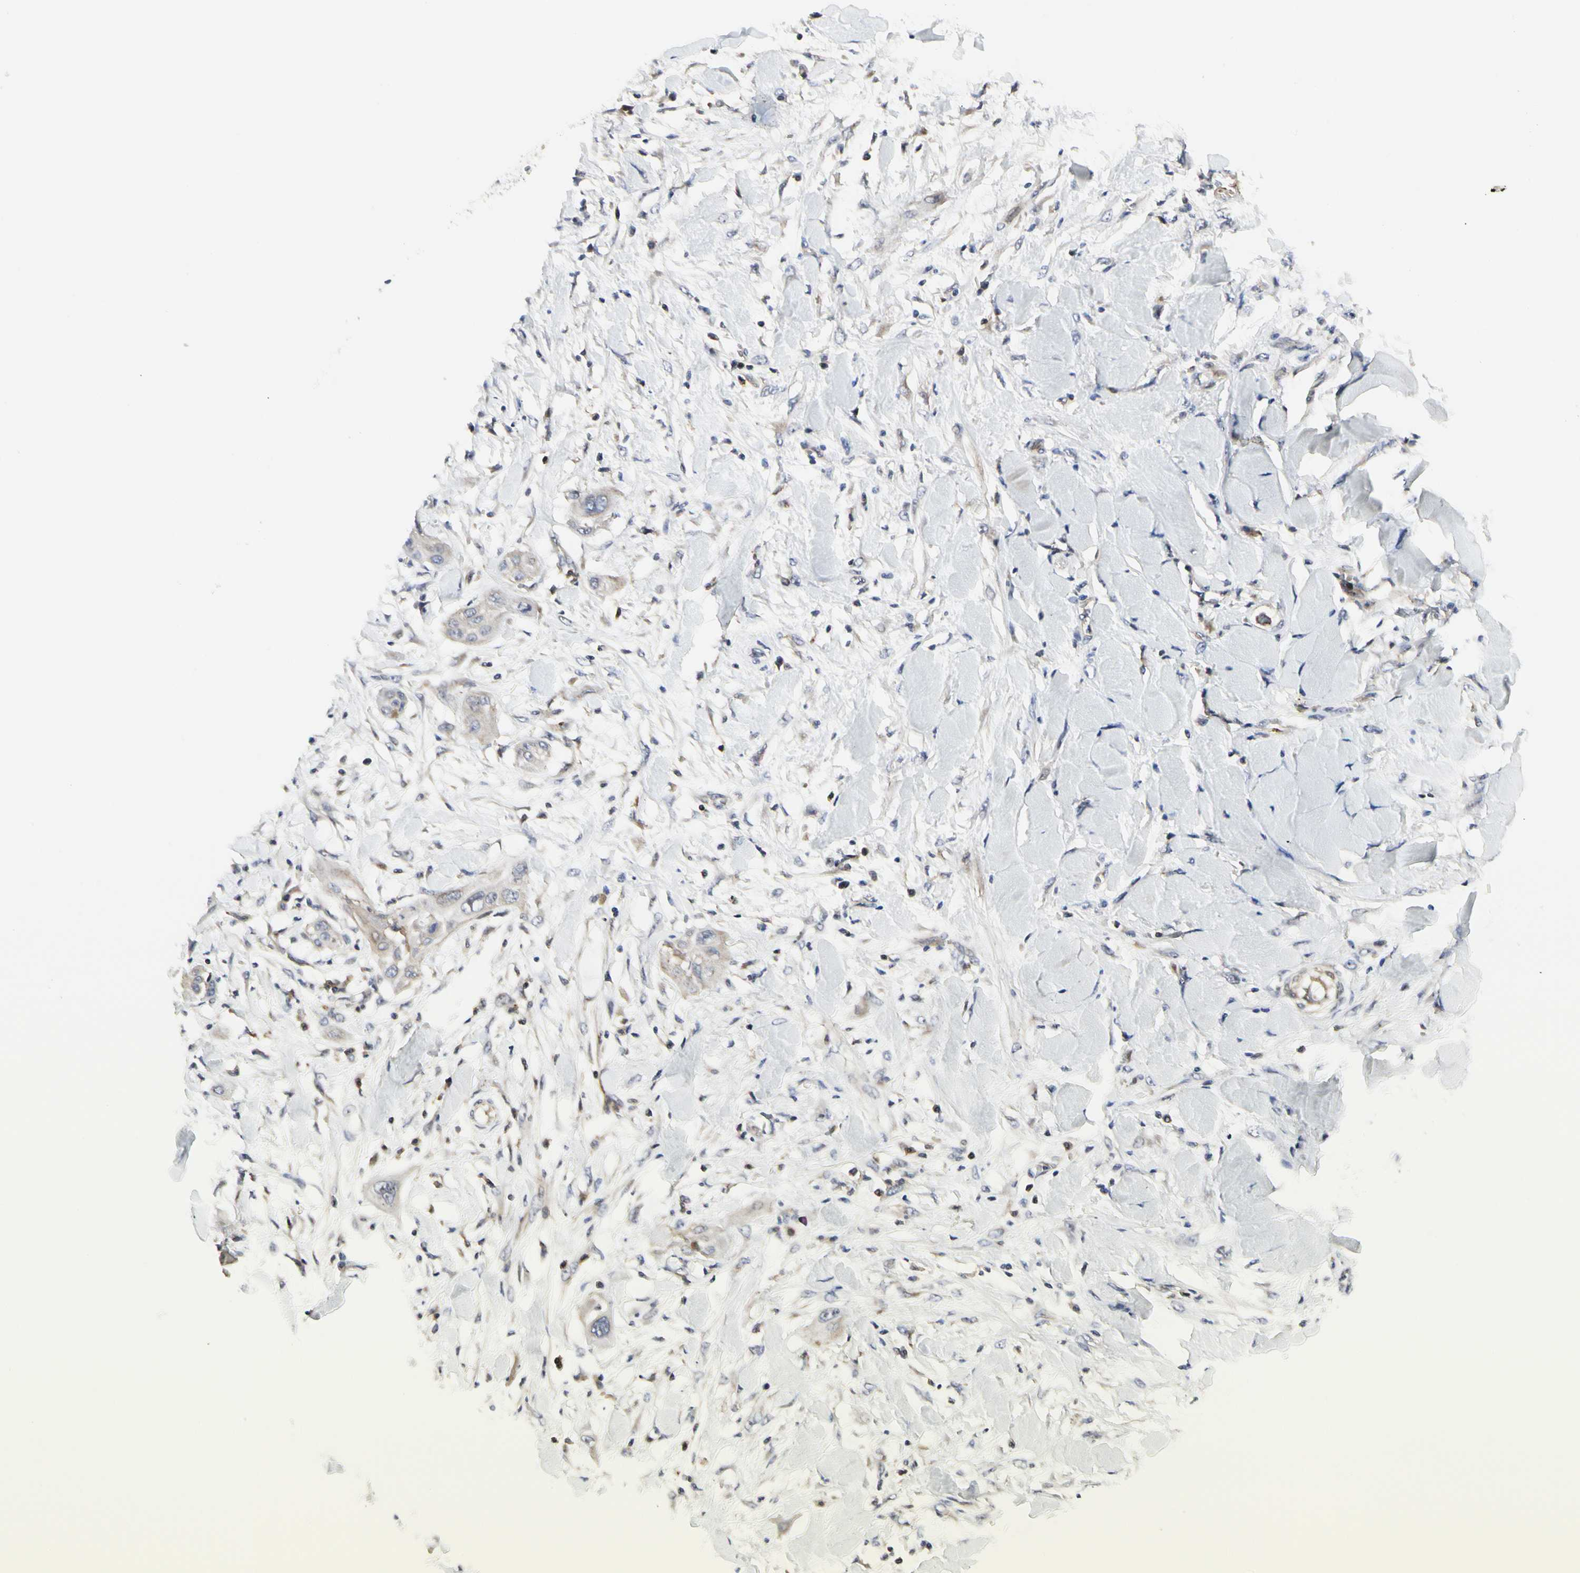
{"staining": {"intensity": "weak", "quantity": ">75%", "location": "cytoplasmic/membranous"}, "tissue": "lung cancer", "cell_type": "Tumor cells", "image_type": "cancer", "snomed": [{"axis": "morphology", "description": "Squamous cell carcinoma, NOS"}, {"axis": "topography", "description": "Lung"}], "caption": "Squamous cell carcinoma (lung) stained with immunohistochemistry demonstrates weak cytoplasmic/membranous positivity in about >75% of tumor cells.", "gene": "SHANK2", "patient": {"sex": "female", "age": 47}}